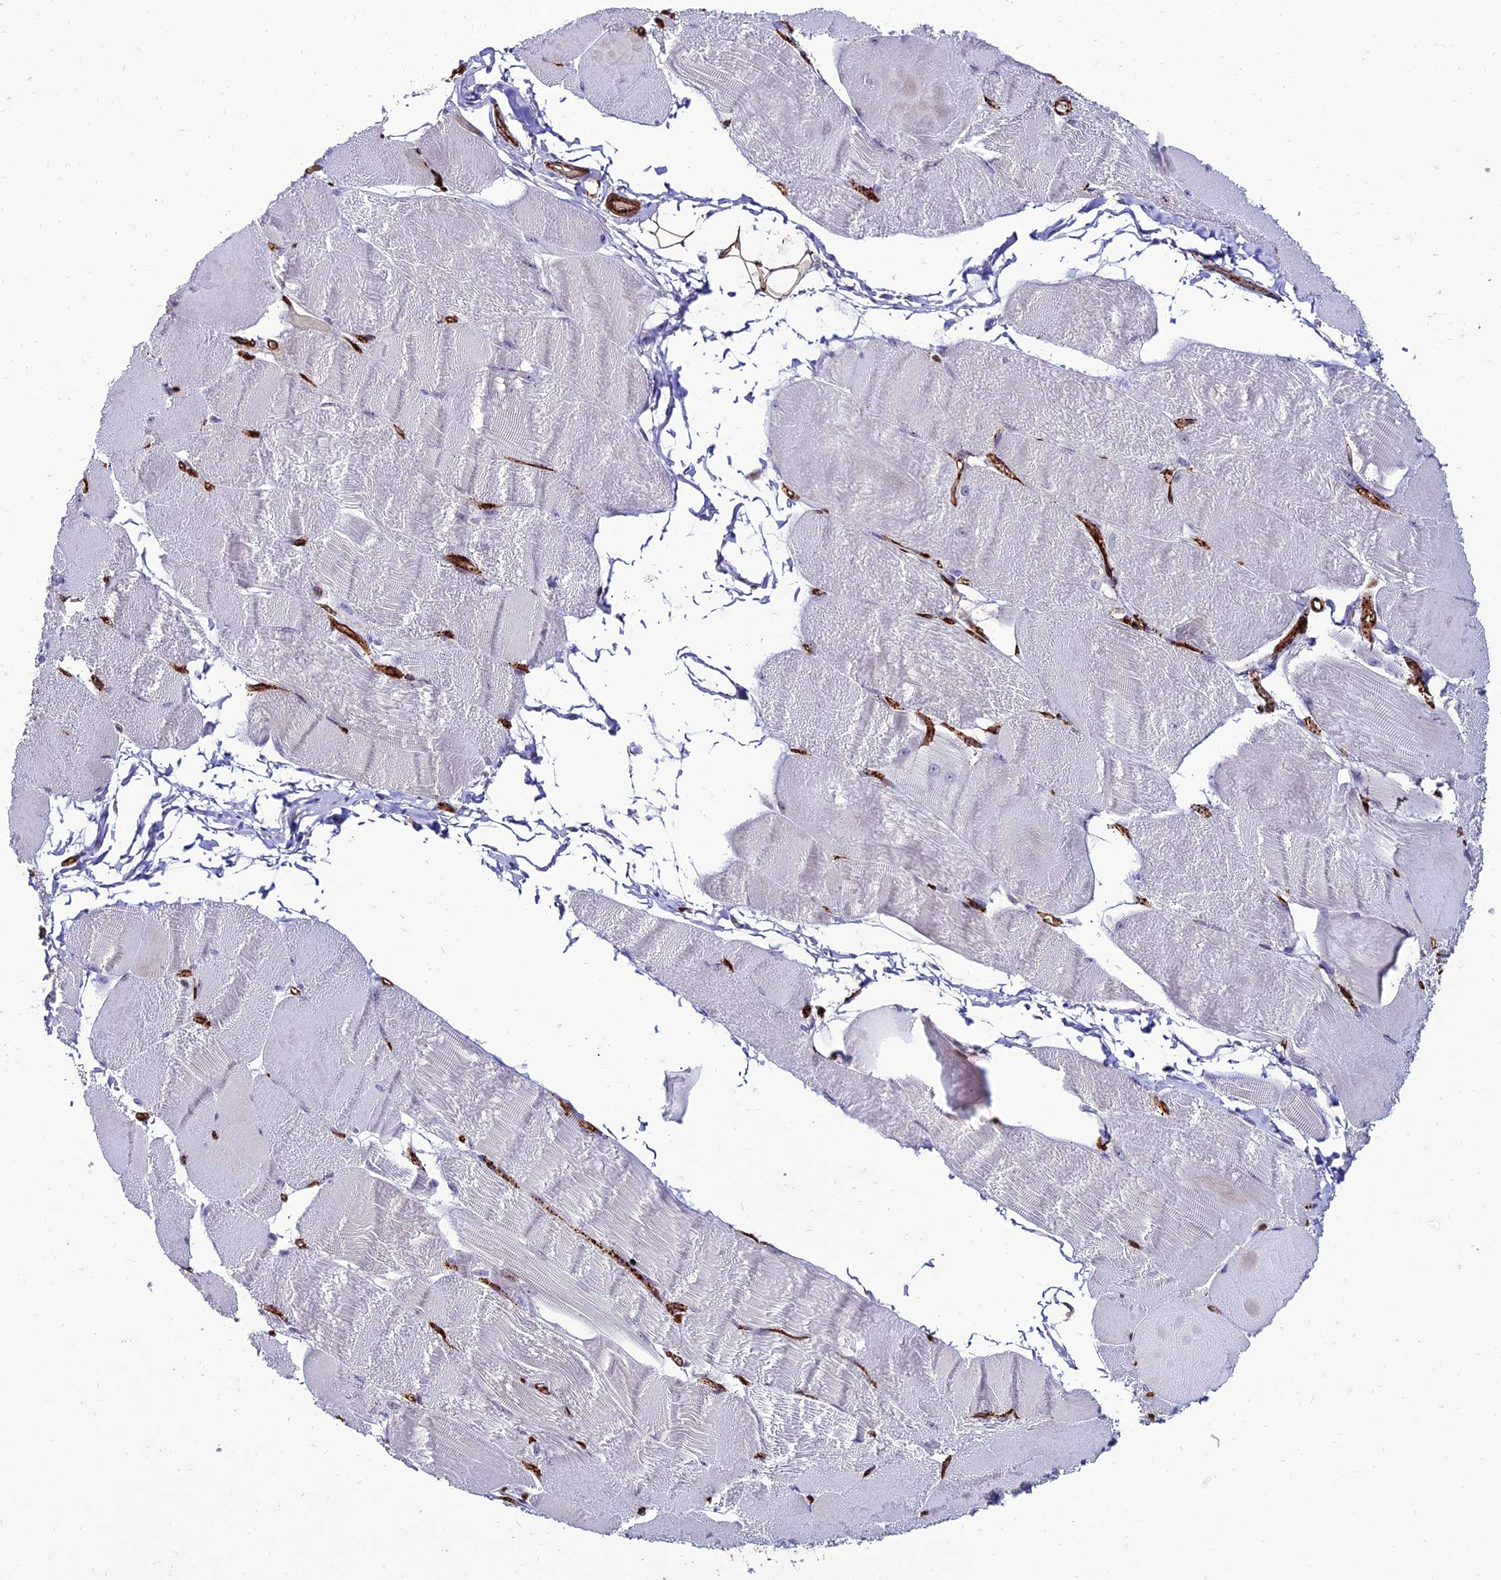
{"staining": {"intensity": "negative", "quantity": "none", "location": "none"}, "tissue": "skeletal muscle", "cell_type": "Myocytes", "image_type": "normal", "snomed": [{"axis": "morphology", "description": "Normal tissue, NOS"}, {"axis": "morphology", "description": "Basal cell carcinoma"}, {"axis": "topography", "description": "Skeletal muscle"}], "caption": "IHC image of unremarkable skeletal muscle: human skeletal muscle stained with DAB (3,3'-diaminobenzidine) displays no significant protein staining in myocytes.", "gene": "ALDH3B2", "patient": {"sex": "female", "age": 64}}